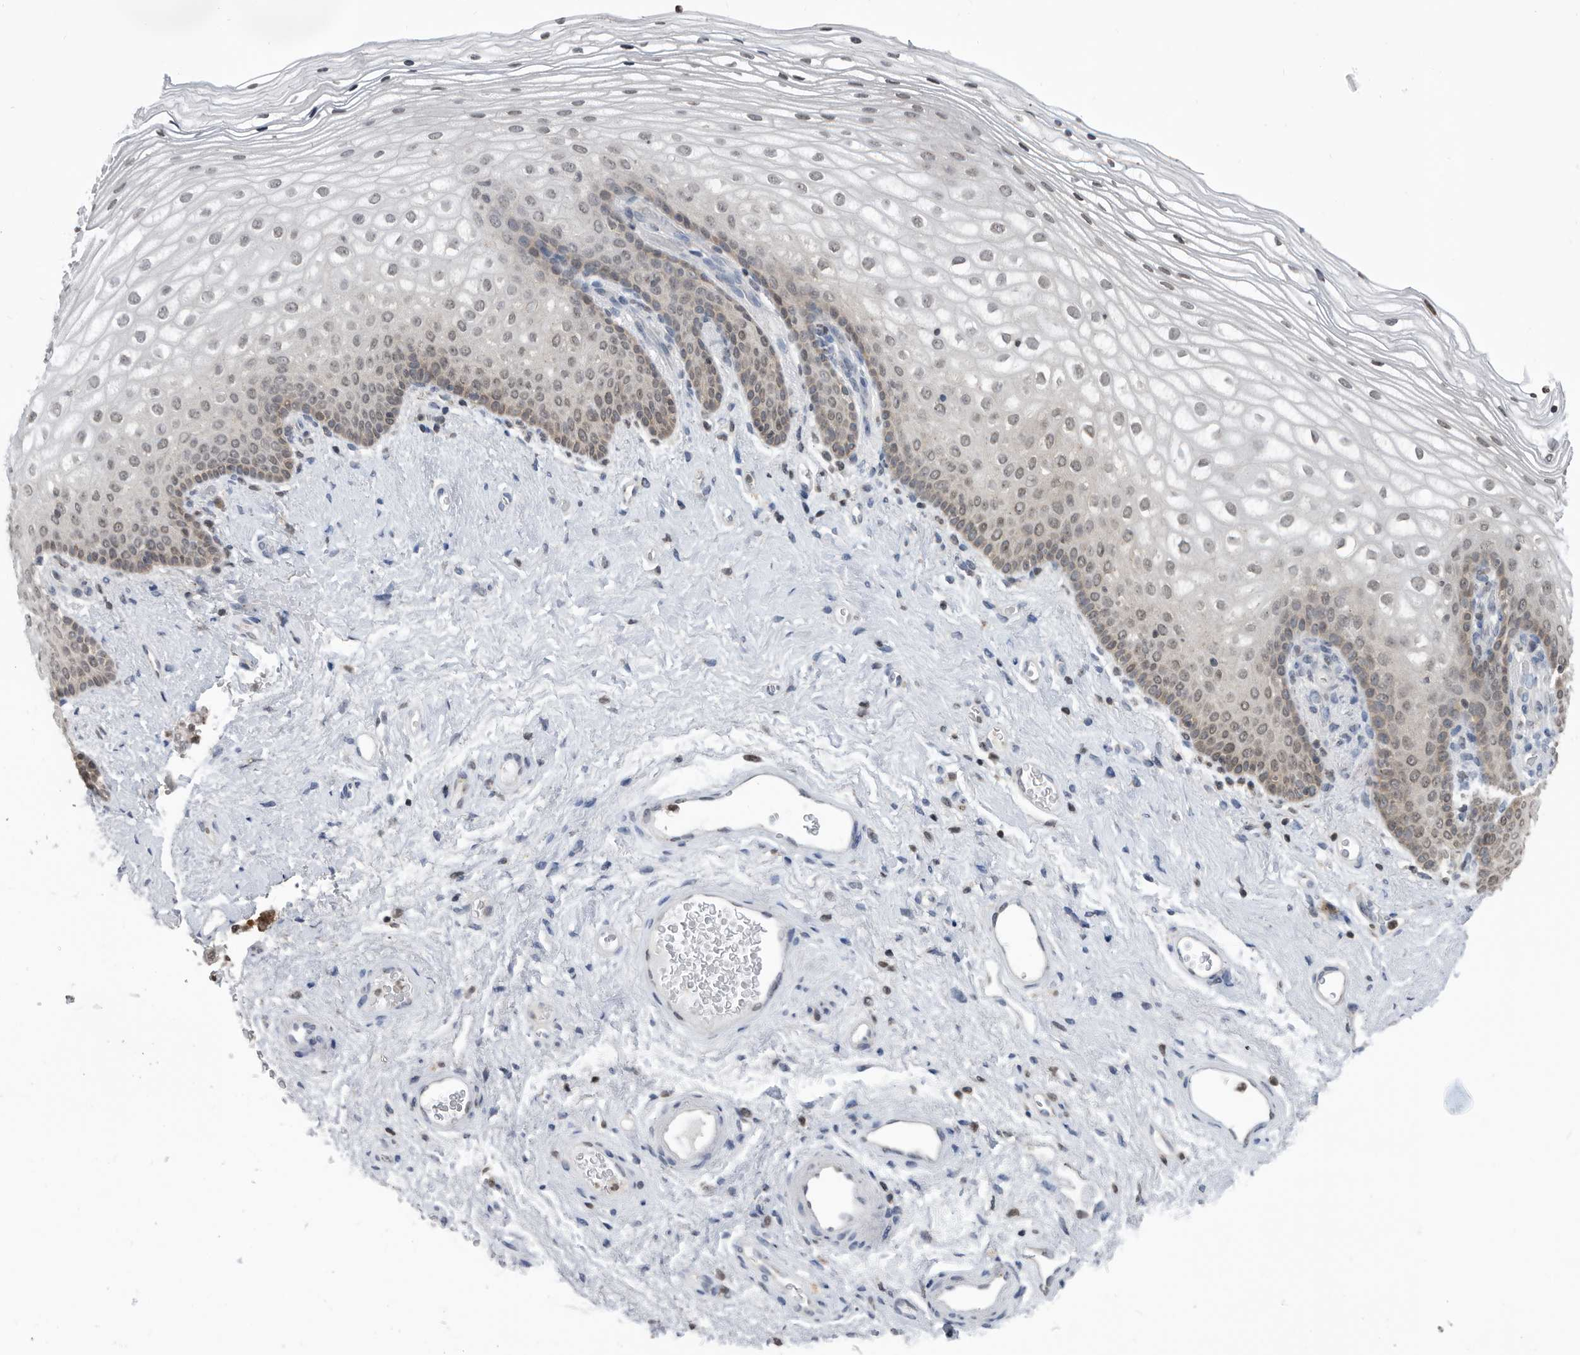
{"staining": {"intensity": "weak", "quantity": "25%-75%", "location": "nuclear"}, "tissue": "vagina", "cell_type": "Squamous epithelial cells", "image_type": "normal", "snomed": [{"axis": "morphology", "description": "Normal tissue, NOS"}, {"axis": "topography", "description": "Vagina"}], "caption": "Vagina stained for a protein (brown) demonstrates weak nuclear positive positivity in approximately 25%-75% of squamous epithelial cells.", "gene": "TSTD1", "patient": {"sex": "female", "age": 60}}